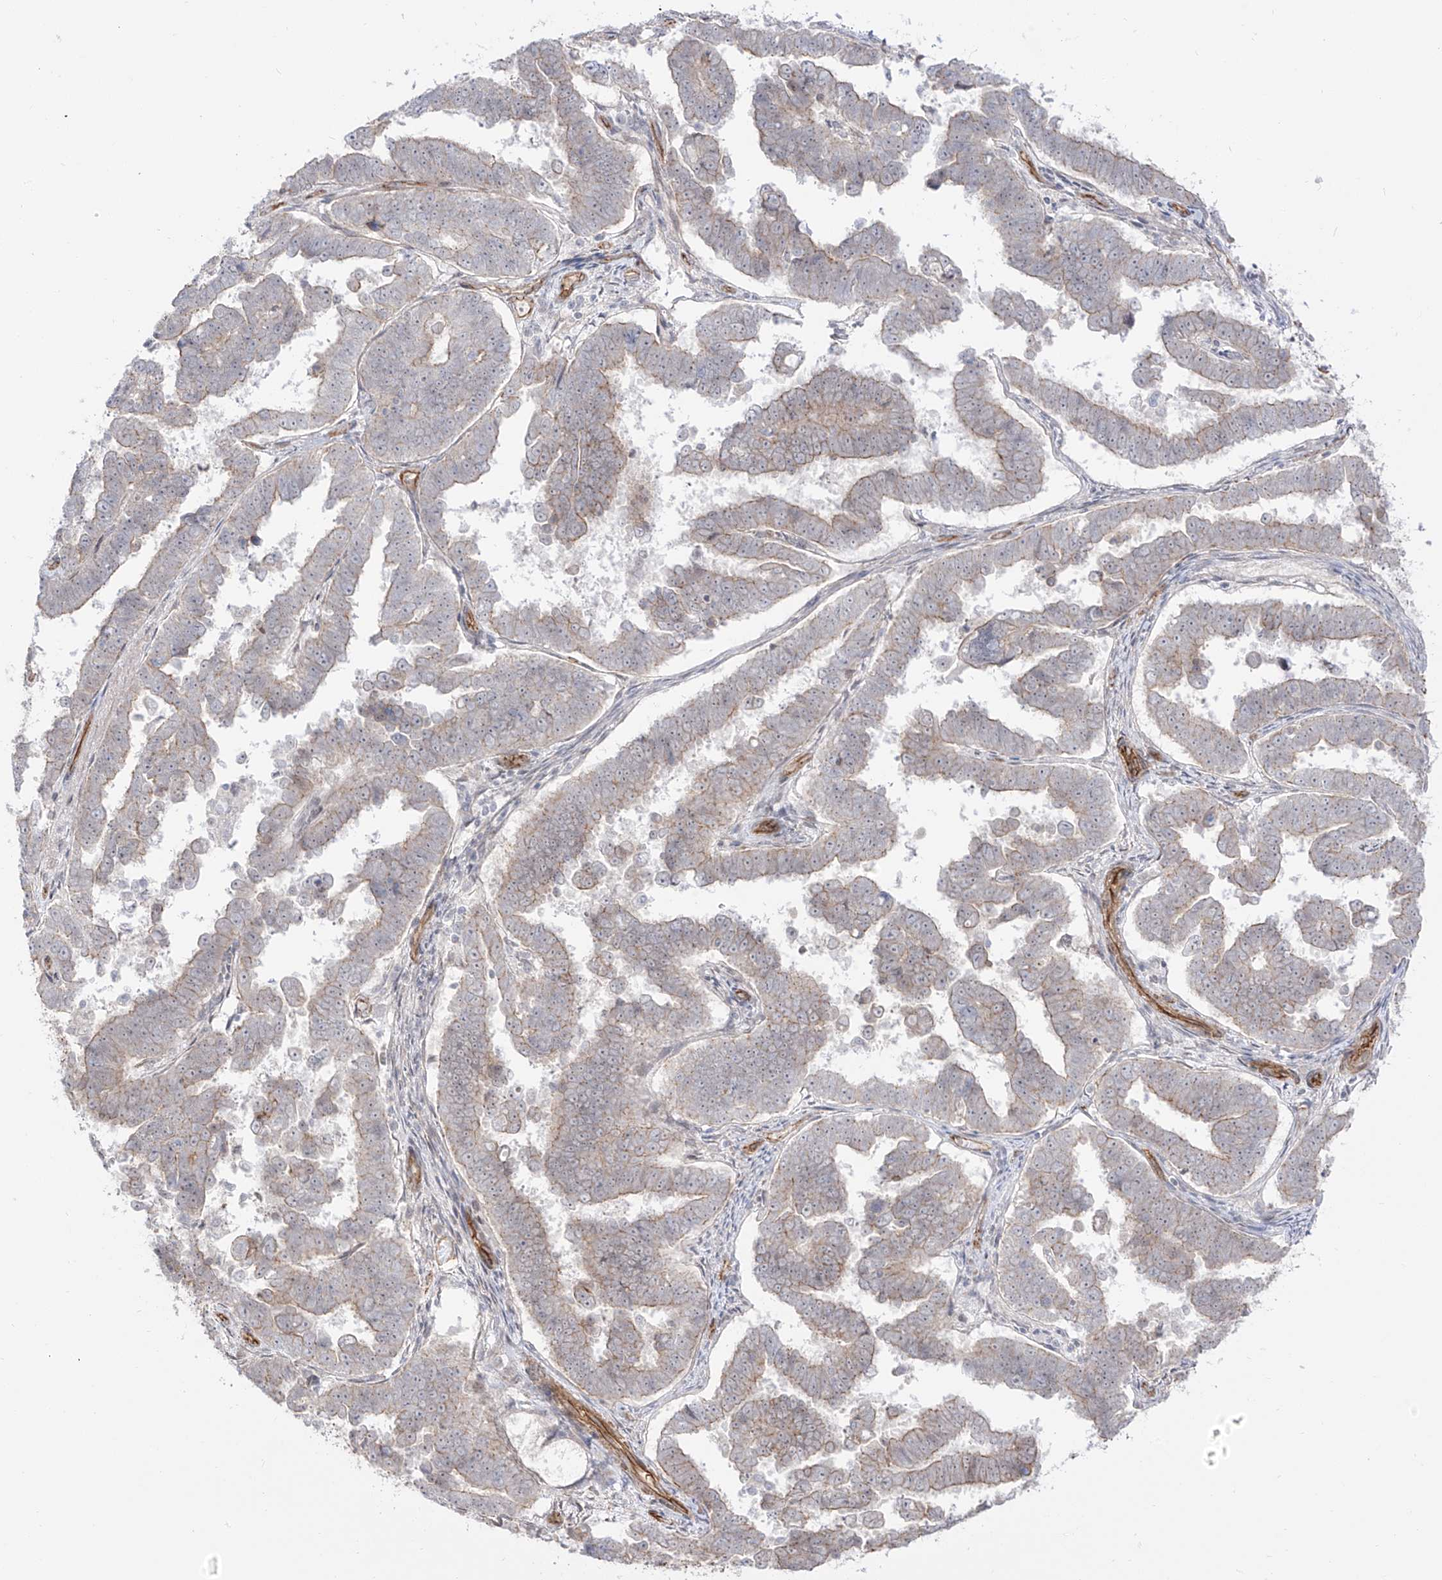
{"staining": {"intensity": "moderate", "quantity": "<25%", "location": "cytoplasmic/membranous"}, "tissue": "endometrial cancer", "cell_type": "Tumor cells", "image_type": "cancer", "snomed": [{"axis": "morphology", "description": "Adenocarcinoma, NOS"}, {"axis": "topography", "description": "Endometrium"}], "caption": "IHC of human endometrial cancer (adenocarcinoma) shows low levels of moderate cytoplasmic/membranous positivity in approximately <25% of tumor cells.", "gene": "ZNF180", "patient": {"sex": "female", "age": 75}}